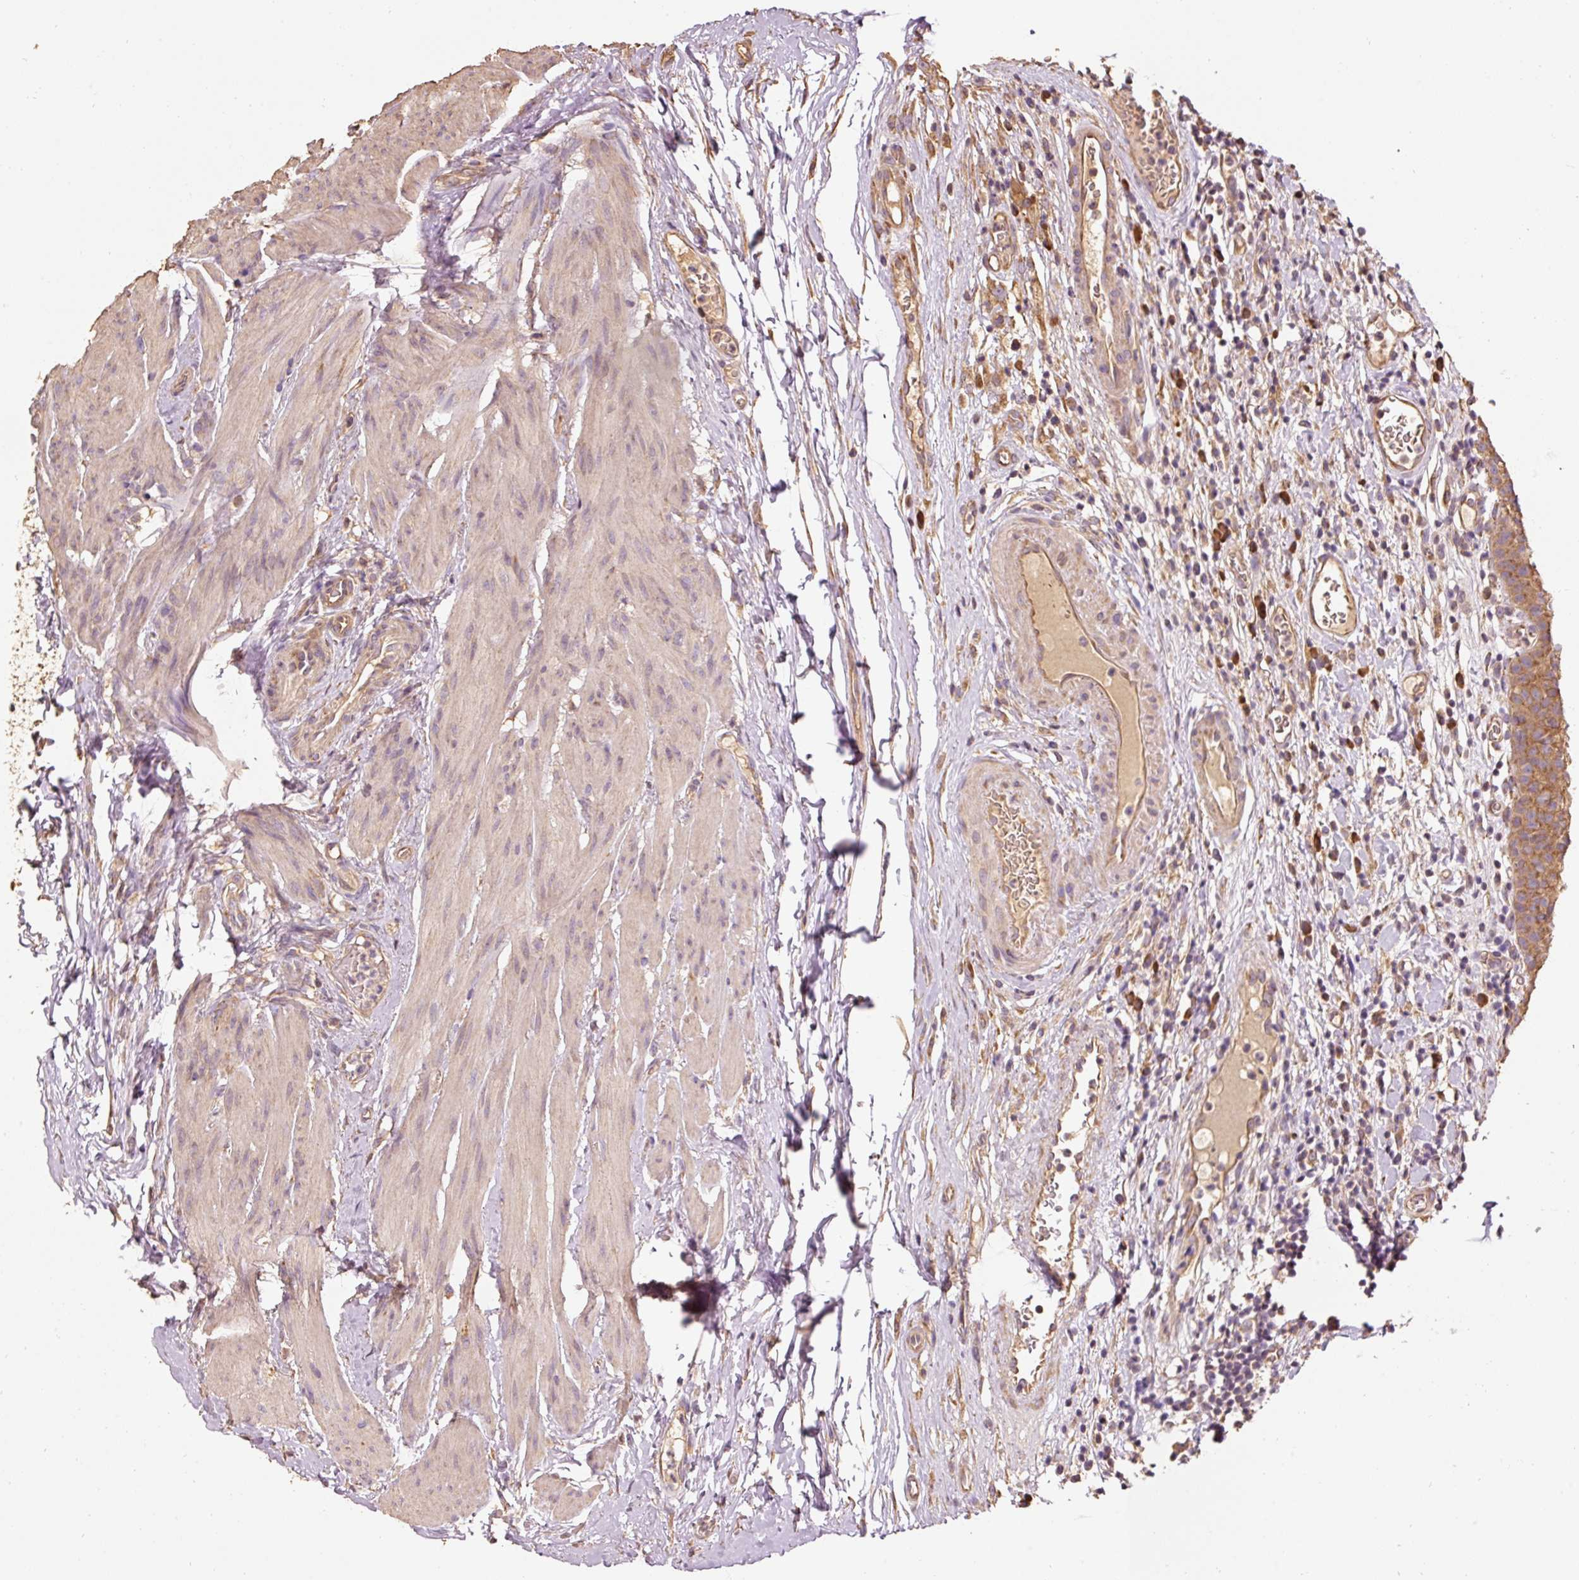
{"staining": {"intensity": "moderate", "quantity": ">75%", "location": "cytoplasmic/membranous"}, "tissue": "urinary bladder", "cell_type": "Urothelial cells", "image_type": "normal", "snomed": [{"axis": "morphology", "description": "Normal tissue, NOS"}, {"axis": "morphology", "description": "Inflammation, NOS"}, {"axis": "topography", "description": "Urinary bladder"}], "caption": "Brown immunohistochemical staining in unremarkable human urinary bladder shows moderate cytoplasmic/membranous staining in approximately >75% of urothelial cells.", "gene": "EFHC1", "patient": {"sex": "male", "age": 57}}